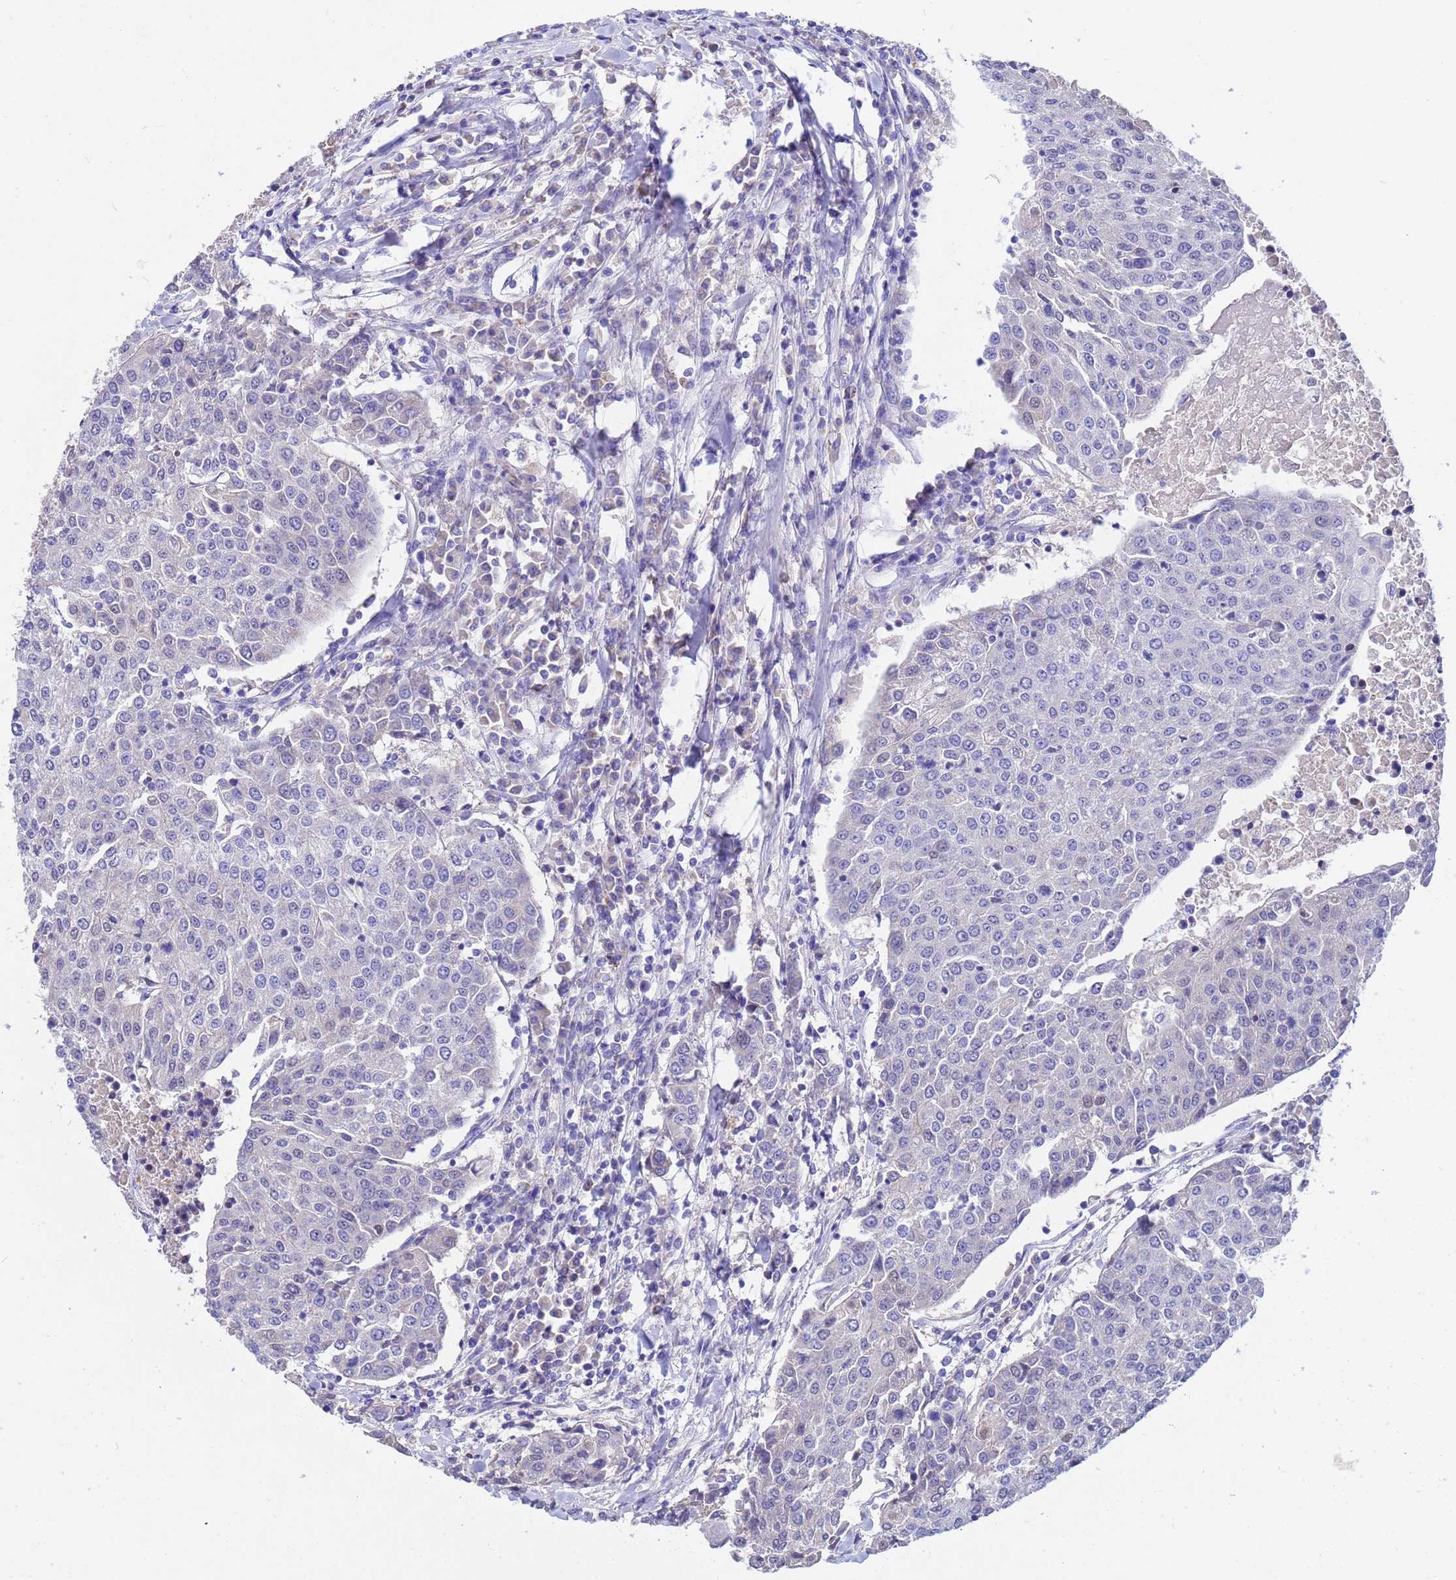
{"staining": {"intensity": "negative", "quantity": "none", "location": "none"}, "tissue": "urothelial cancer", "cell_type": "Tumor cells", "image_type": "cancer", "snomed": [{"axis": "morphology", "description": "Urothelial carcinoma, High grade"}, {"axis": "topography", "description": "Urinary bladder"}], "caption": "Histopathology image shows no significant protein positivity in tumor cells of urothelial carcinoma (high-grade).", "gene": "TUBGCP3", "patient": {"sex": "female", "age": 85}}